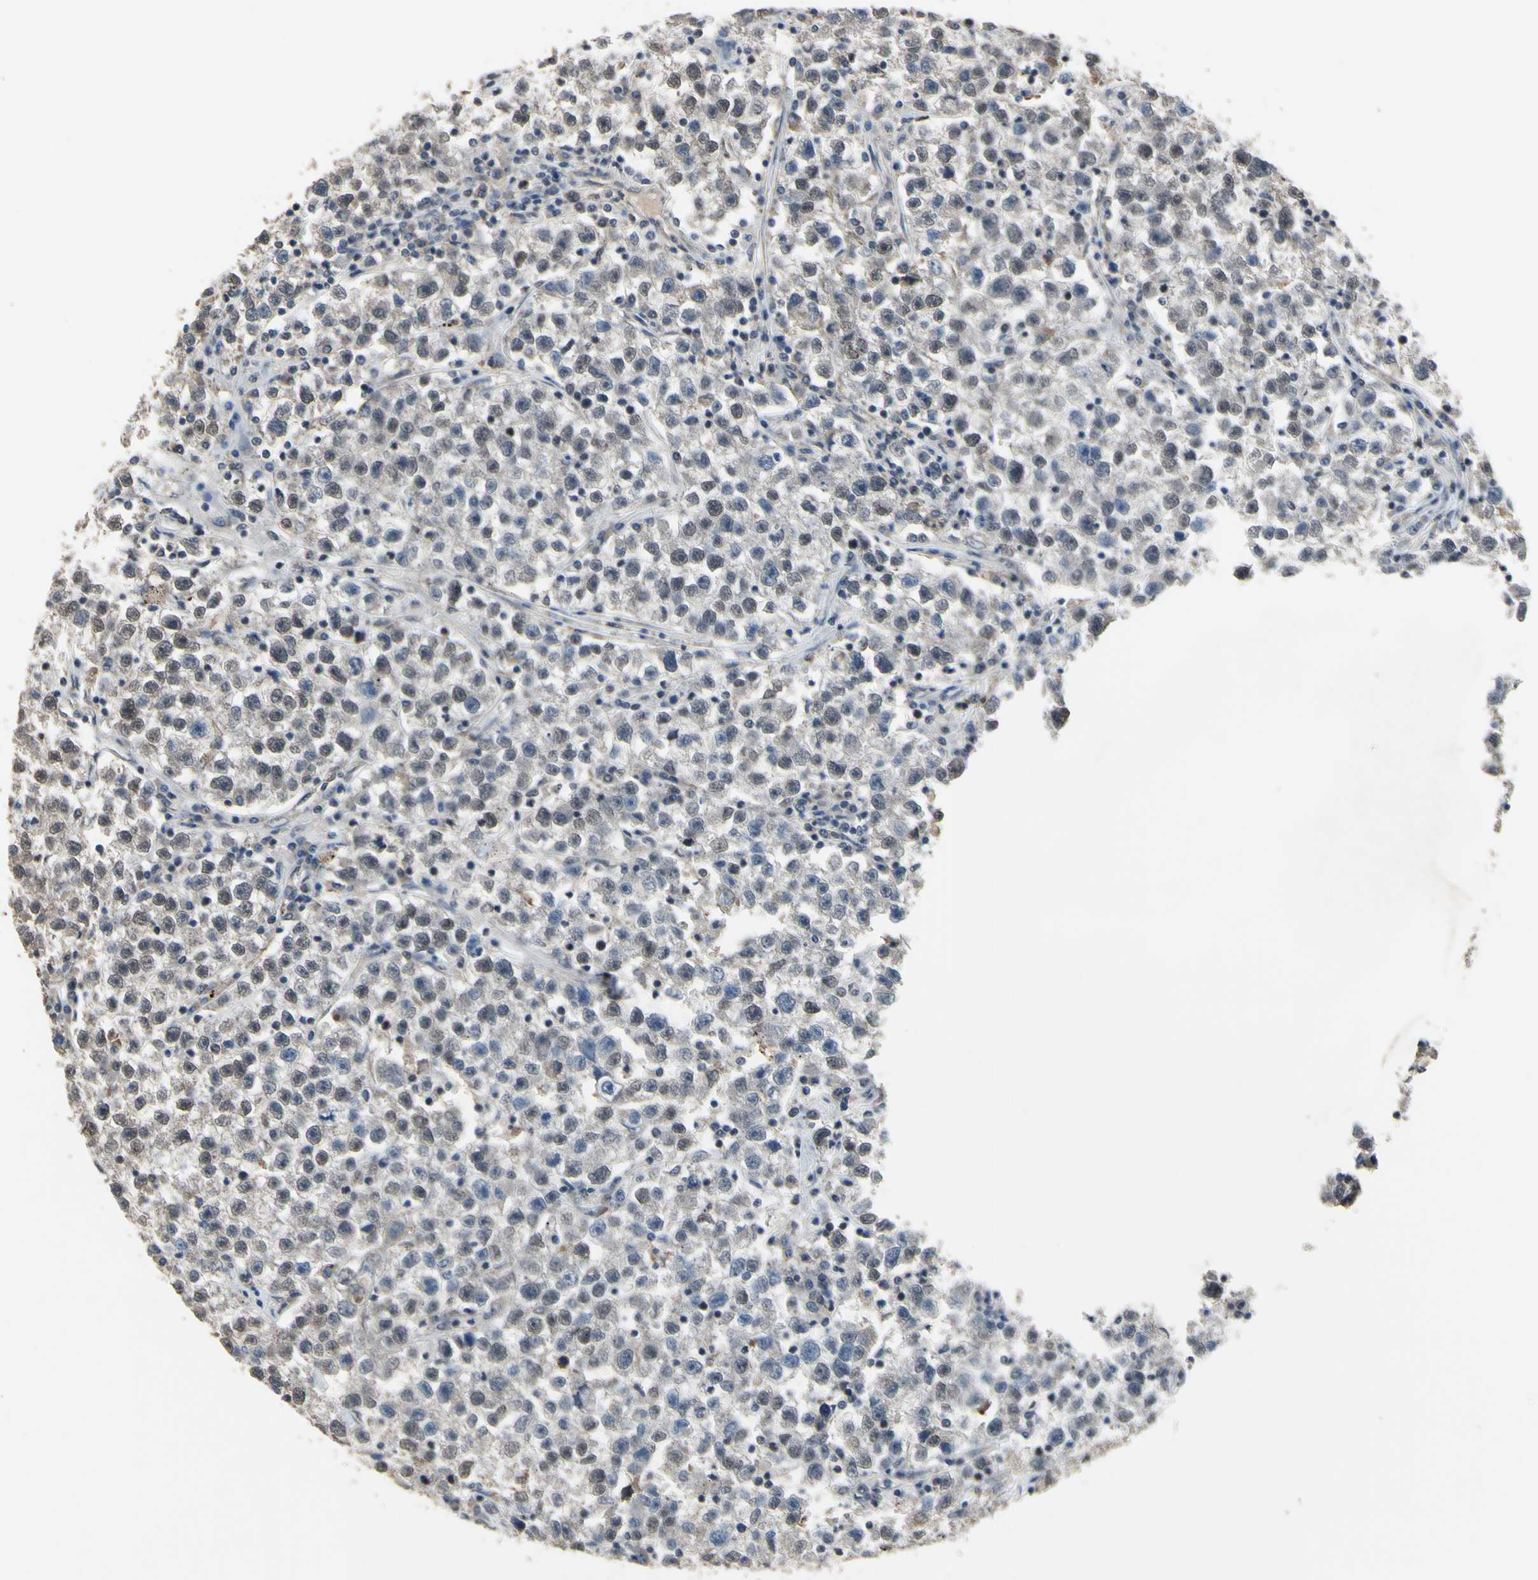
{"staining": {"intensity": "weak", "quantity": "25%-75%", "location": "nuclear"}, "tissue": "testis cancer", "cell_type": "Tumor cells", "image_type": "cancer", "snomed": [{"axis": "morphology", "description": "Seminoma, NOS"}, {"axis": "topography", "description": "Testis"}], "caption": "Human seminoma (testis) stained for a protein (brown) exhibits weak nuclear positive staining in approximately 25%-75% of tumor cells.", "gene": "ZNF174", "patient": {"sex": "male", "age": 22}}